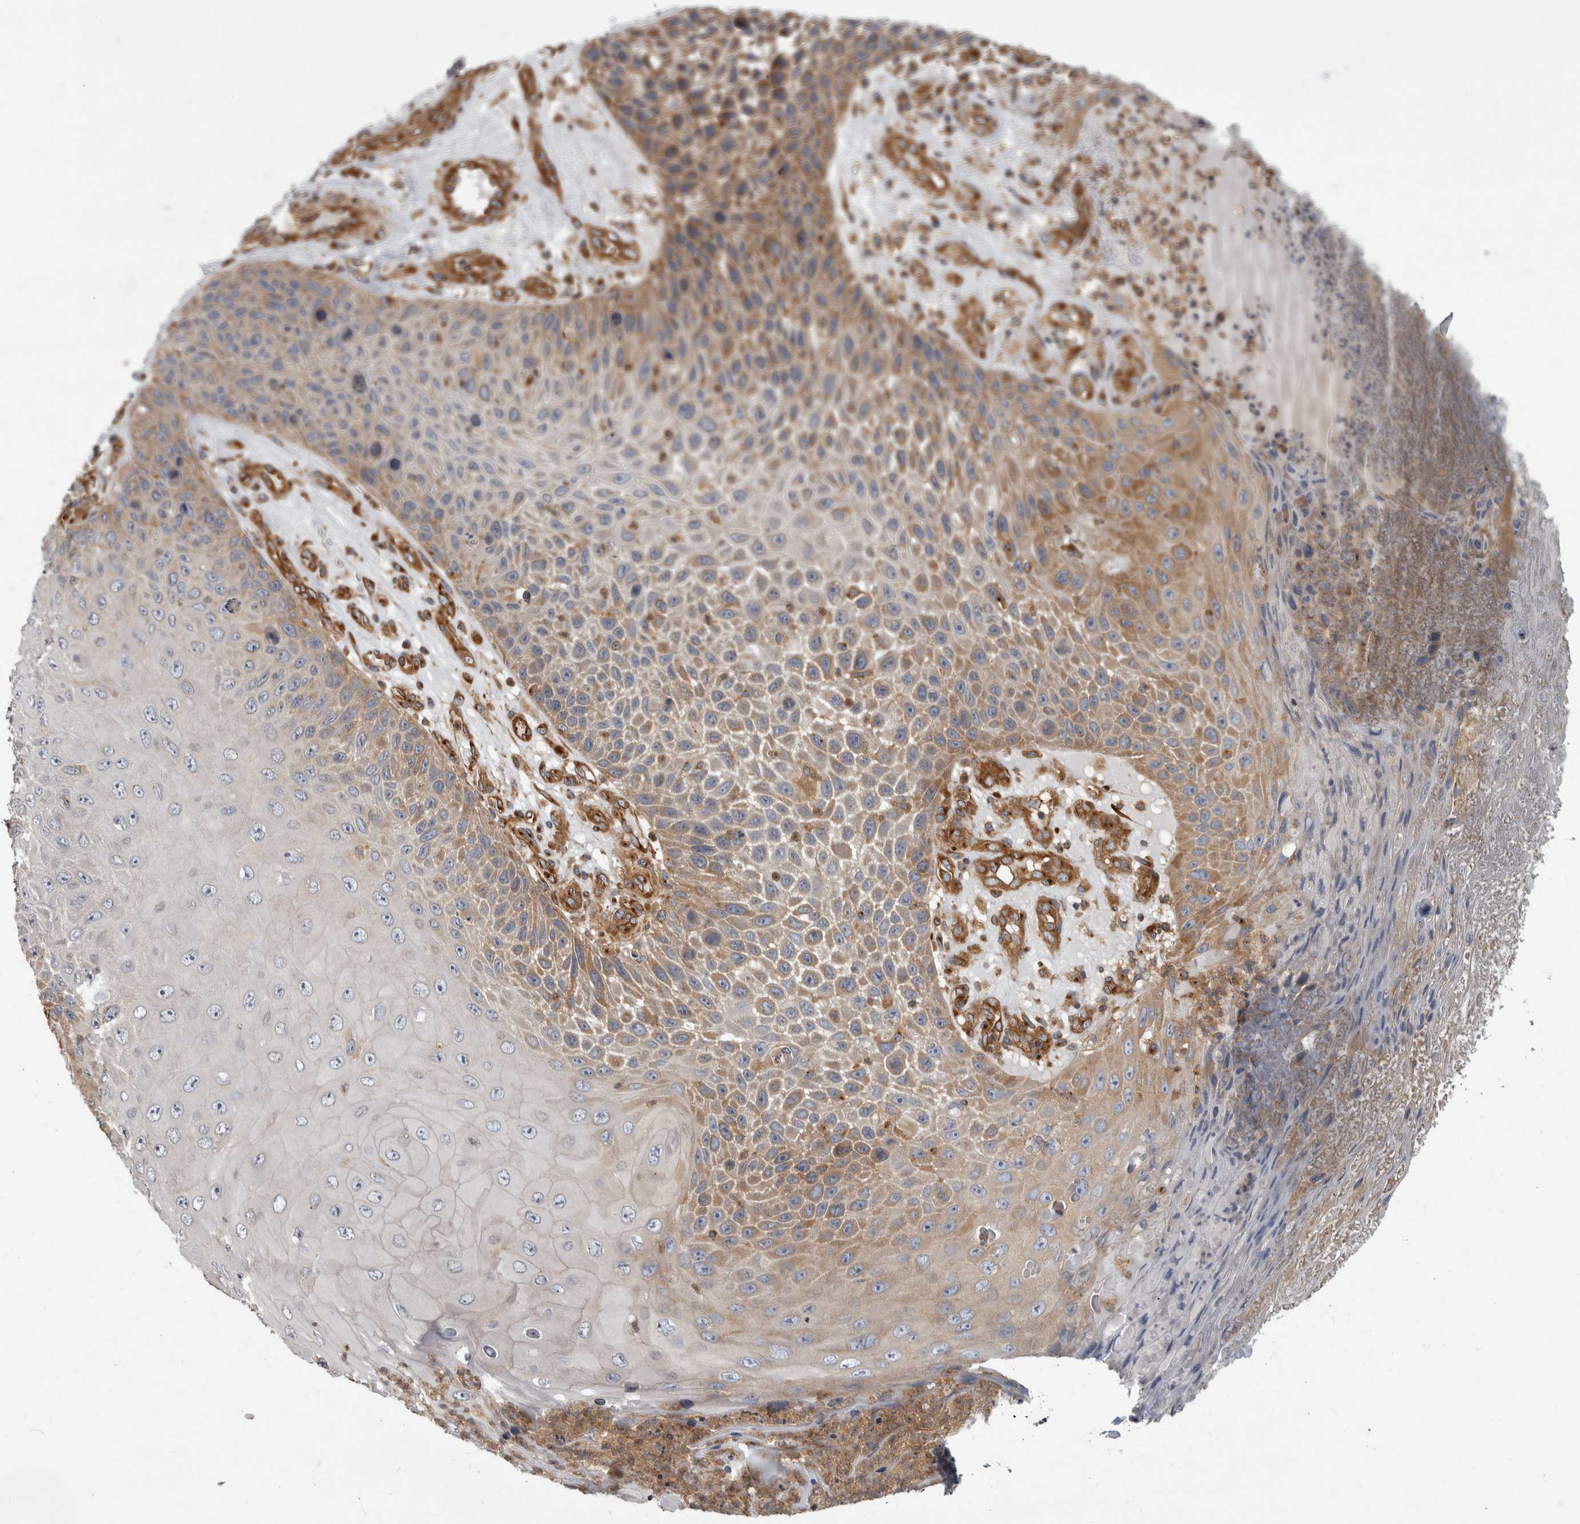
{"staining": {"intensity": "moderate", "quantity": "25%-75%", "location": "cytoplasmic/membranous"}, "tissue": "skin cancer", "cell_type": "Tumor cells", "image_type": "cancer", "snomed": [{"axis": "morphology", "description": "Squamous cell carcinoma, NOS"}, {"axis": "topography", "description": "Skin"}], "caption": "DAB immunohistochemical staining of human skin cancer shows moderate cytoplasmic/membranous protein staining in approximately 25%-75% of tumor cells. (DAB (3,3'-diaminobenzidine) IHC, brown staining for protein, blue staining for nuclei).", "gene": "HOOK3", "patient": {"sex": "female", "age": 88}}